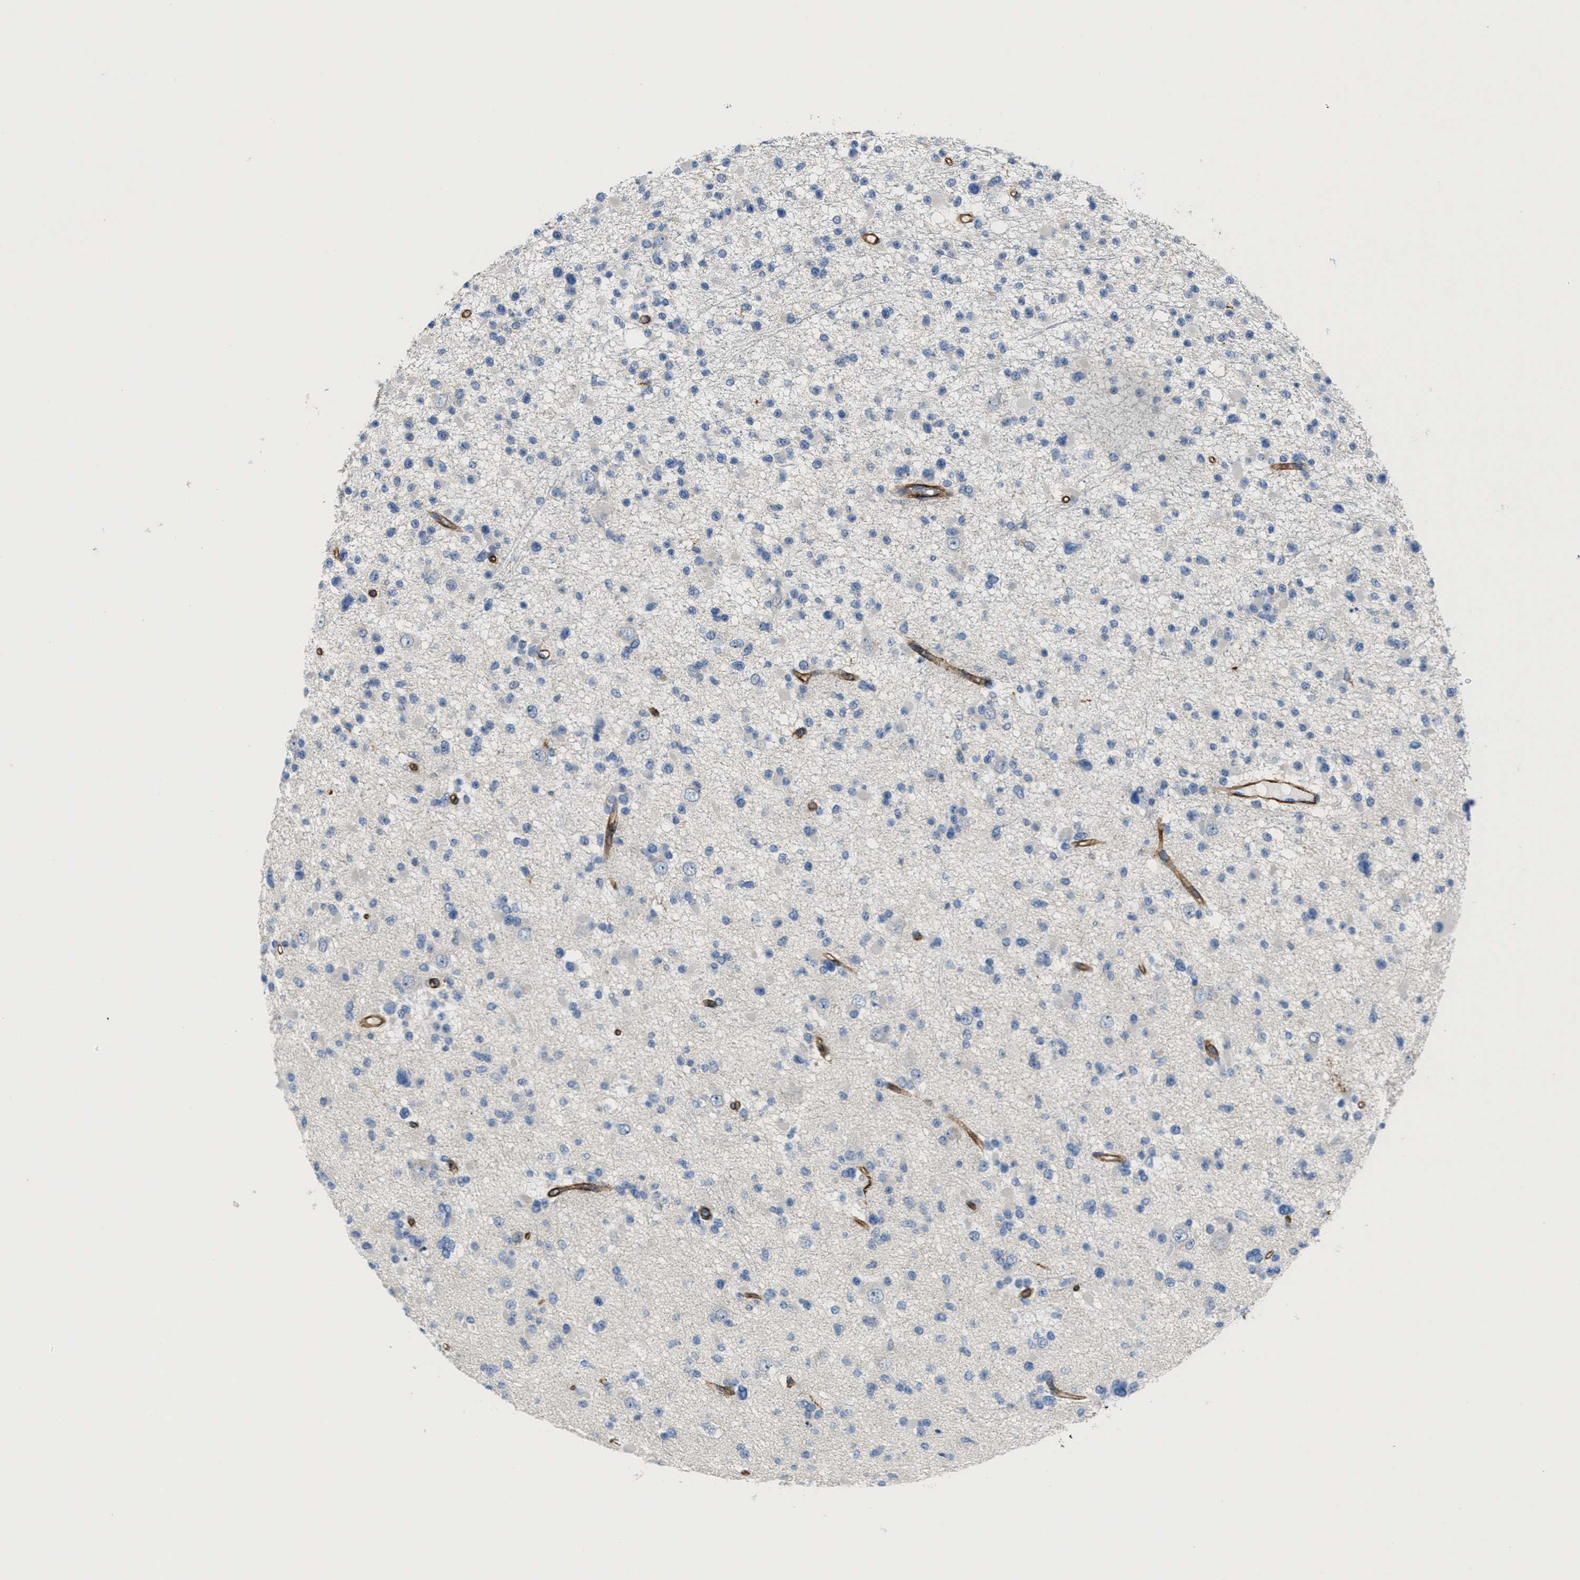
{"staining": {"intensity": "negative", "quantity": "none", "location": "none"}, "tissue": "glioma", "cell_type": "Tumor cells", "image_type": "cancer", "snomed": [{"axis": "morphology", "description": "Glioma, malignant, Low grade"}, {"axis": "topography", "description": "Brain"}], "caption": "There is no significant staining in tumor cells of glioma.", "gene": "NAB1", "patient": {"sex": "female", "age": 22}}